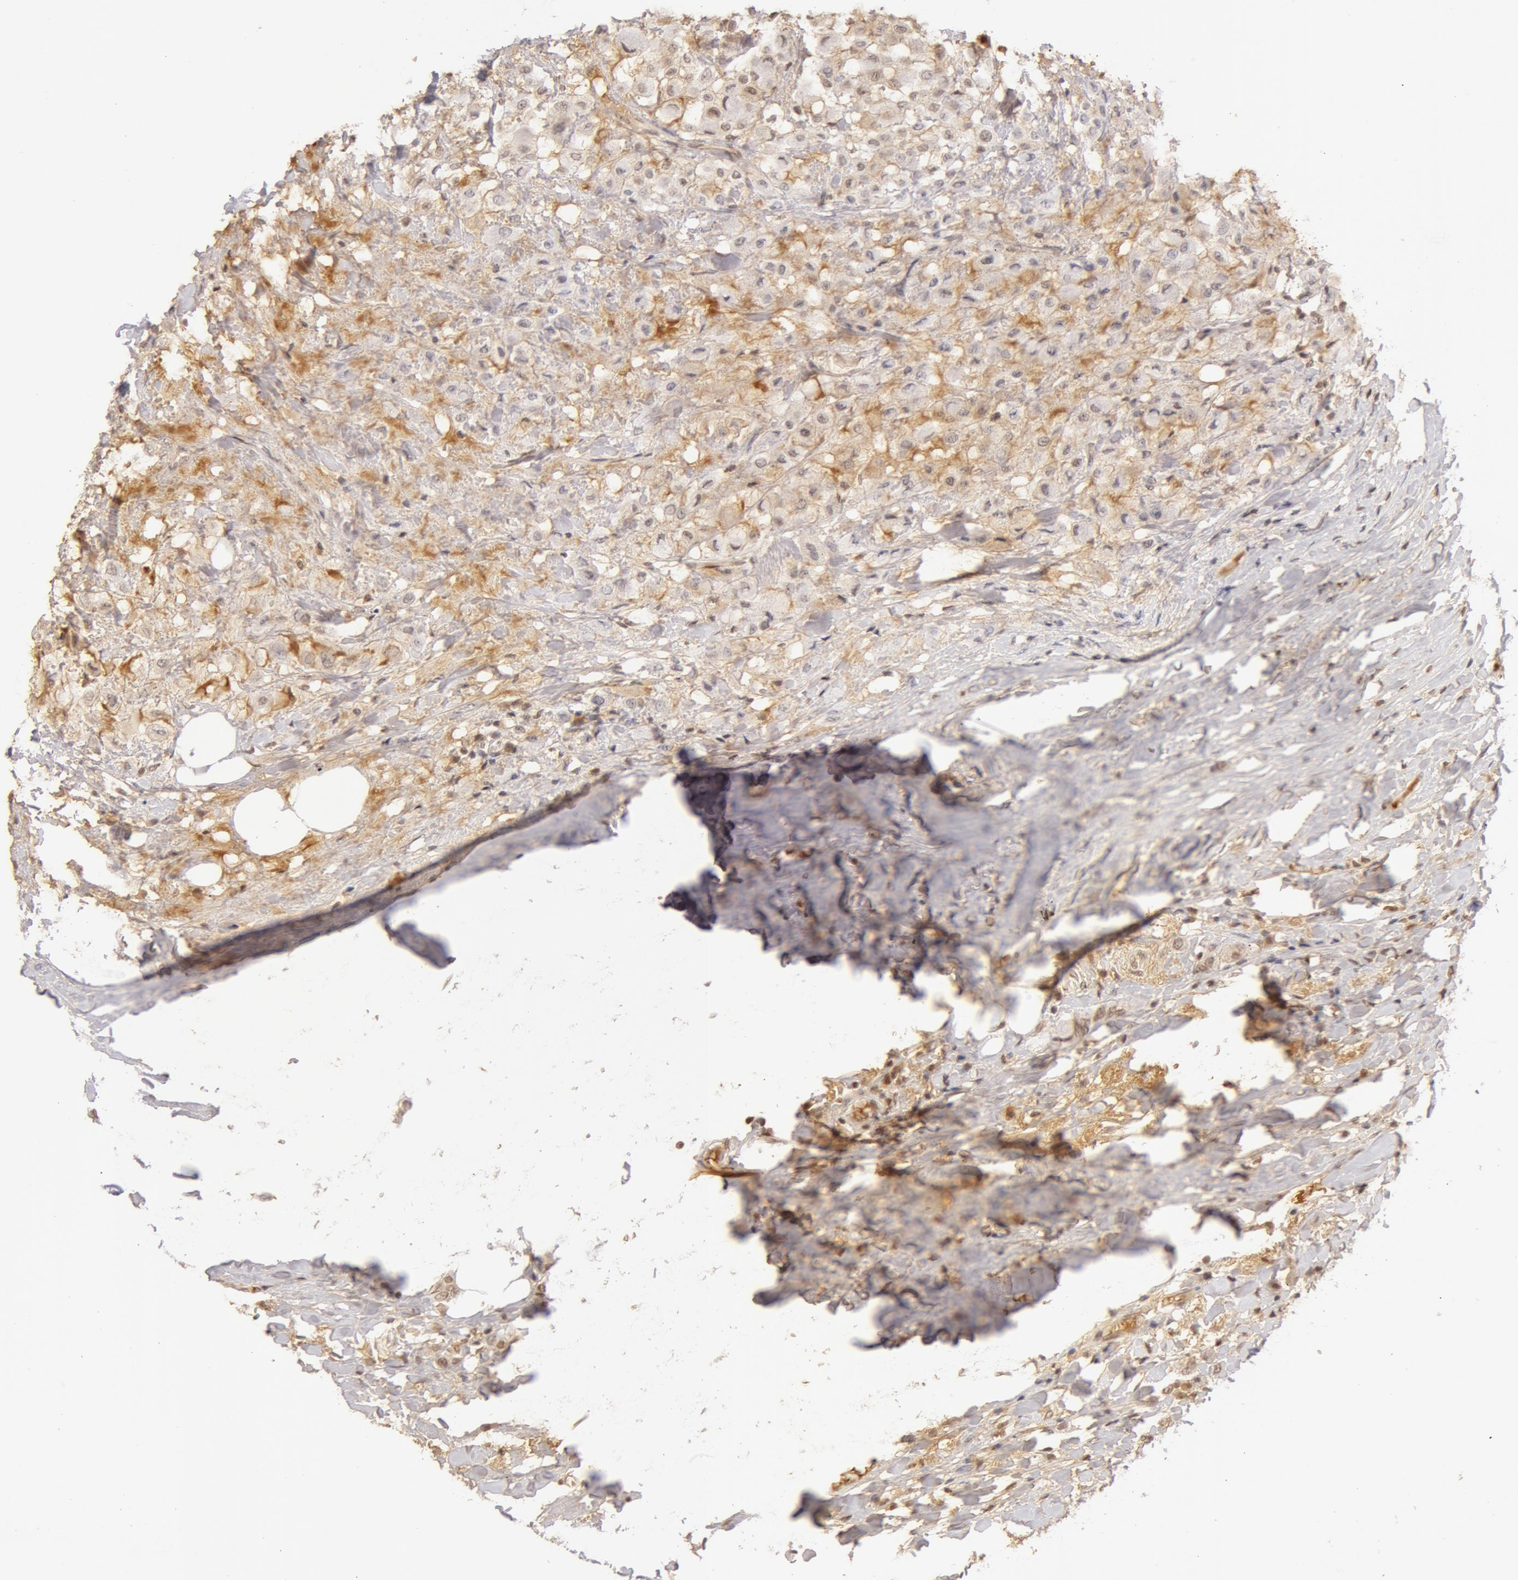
{"staining": {"intensity": "negative", "quantity": "none", "location": "none"}, "tissue": "breast cancer", "cell_type": "Tumor cells", "image_type": "cancer", "snomed": [{"axis": "morphology", "description": "Lobular carcinoma"}, {"axis": "topography", "description": "Breast"}], "caption": "Tumor cells show no significant protein staining in breast cancer.", "gene": "AHSG", "patient": {"sex": "female", "age": 85}}